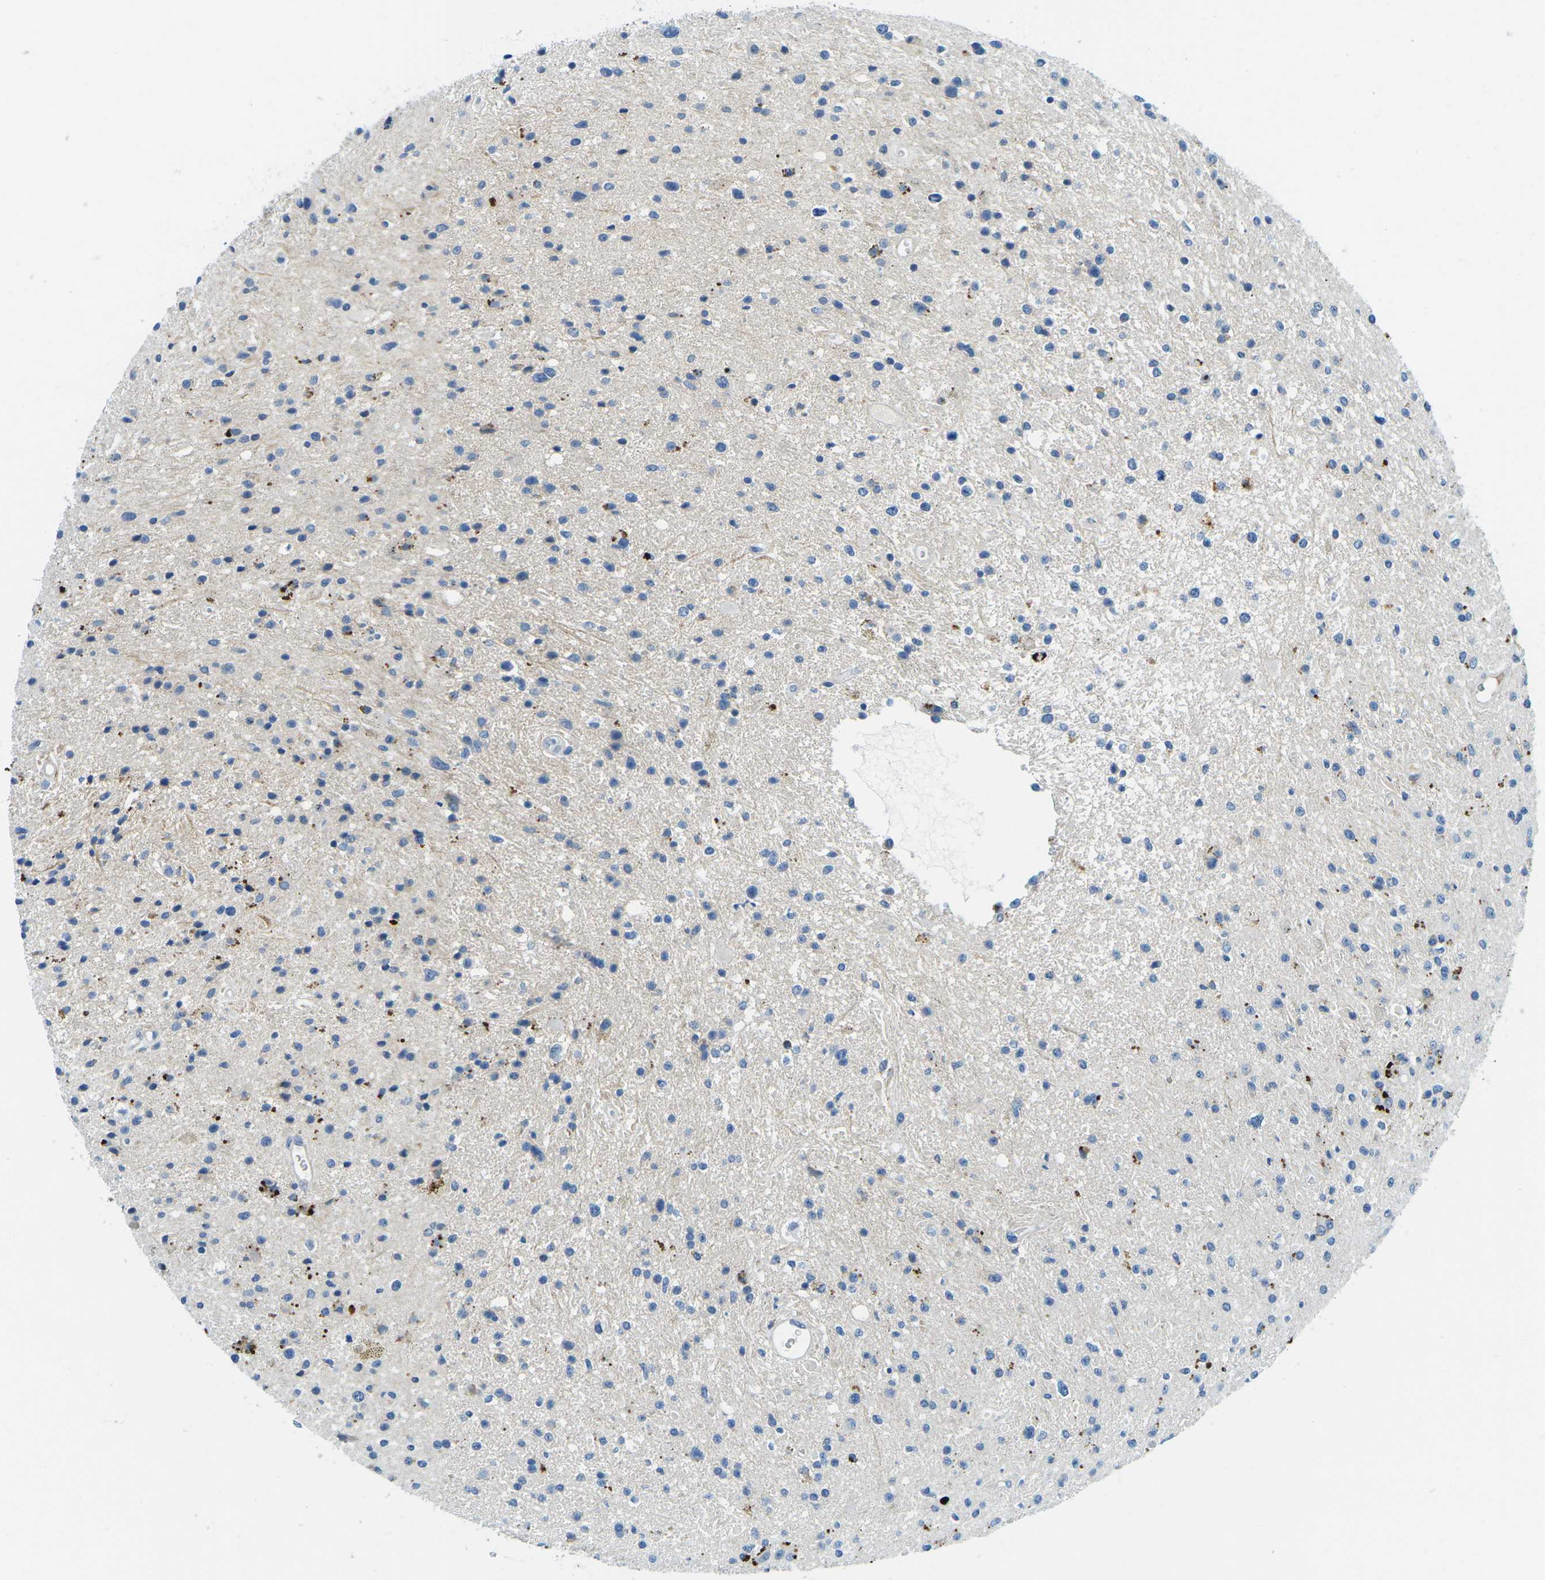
{"staining": {"intensity": "negative", "quantity": "none", "location": "none"}, "tissue": "glioma", "cell_type": "Tumor cells", "image_type": "cancer", "snomed": [{"axis": "morphology", "description": "Glioma, malignant, High grade"}, {"axis": "topography", "description": "Brain"}], "caption": "Immunohistochemistry photomicrograph of malignant glioma (high-grade) stained for a protein (brown), which reveals no positivity in tumor cells.", "gene": "CFB", "patient": {"sex": "male", "age": 33}}